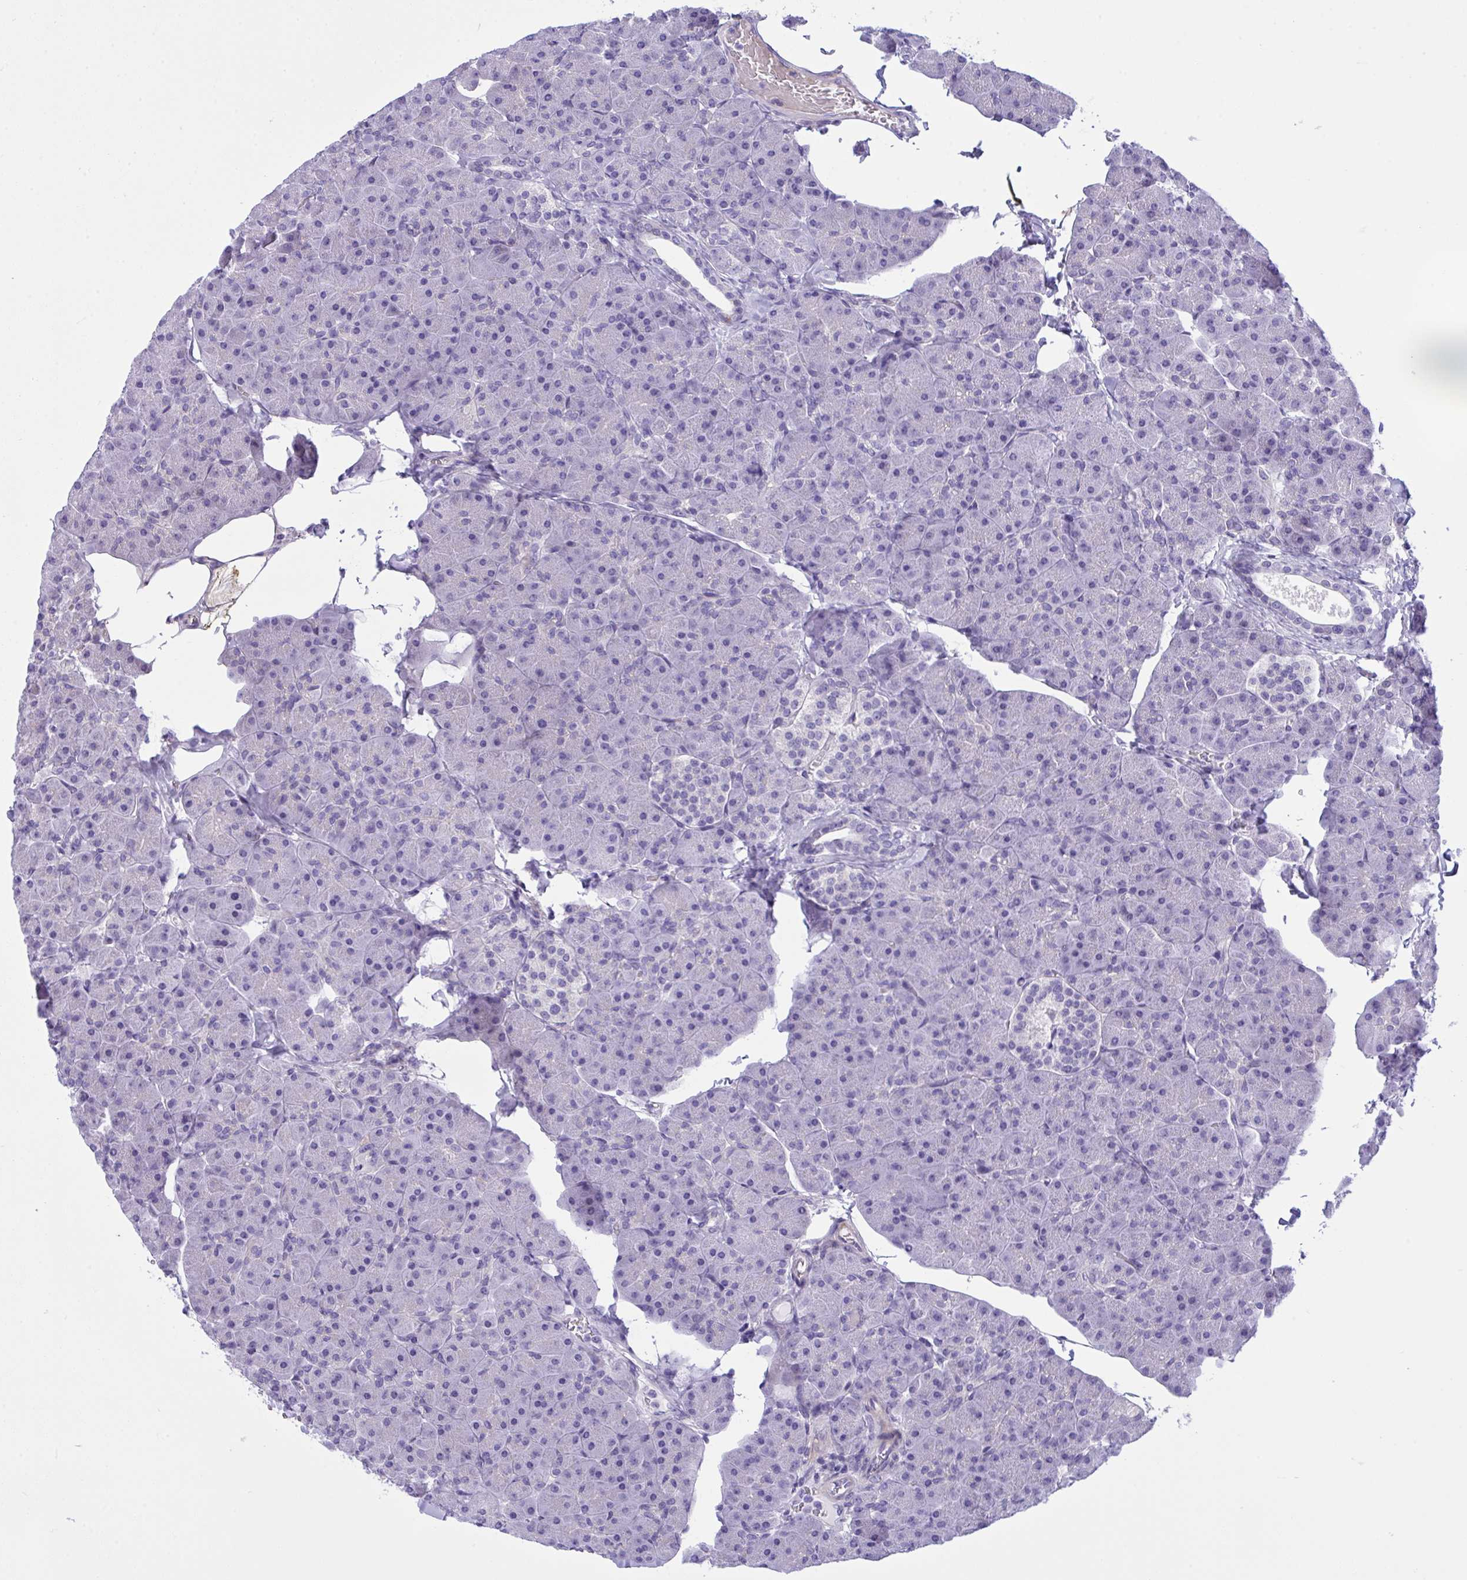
{"staining": {"intensity": "negative", "quantity": "none", "location": "none"}, "tissue": "pancreas", "cell_type": "Exocrine glandular cells", "image_type": "normal", "snomed": [{"axis": "morphology", "description": "Normal tissue, NOS"}, {"axis": "topography", "description": "Pancreas"}], "caption": "Exocrine glandular cells show no significant expression in normal pancreas. (DAB (3,3'-diaminobenzidine) IHC with hematoxylin counter stain).", "gene": "WDR97", "patient": {"sex": "male", "age": 35}}